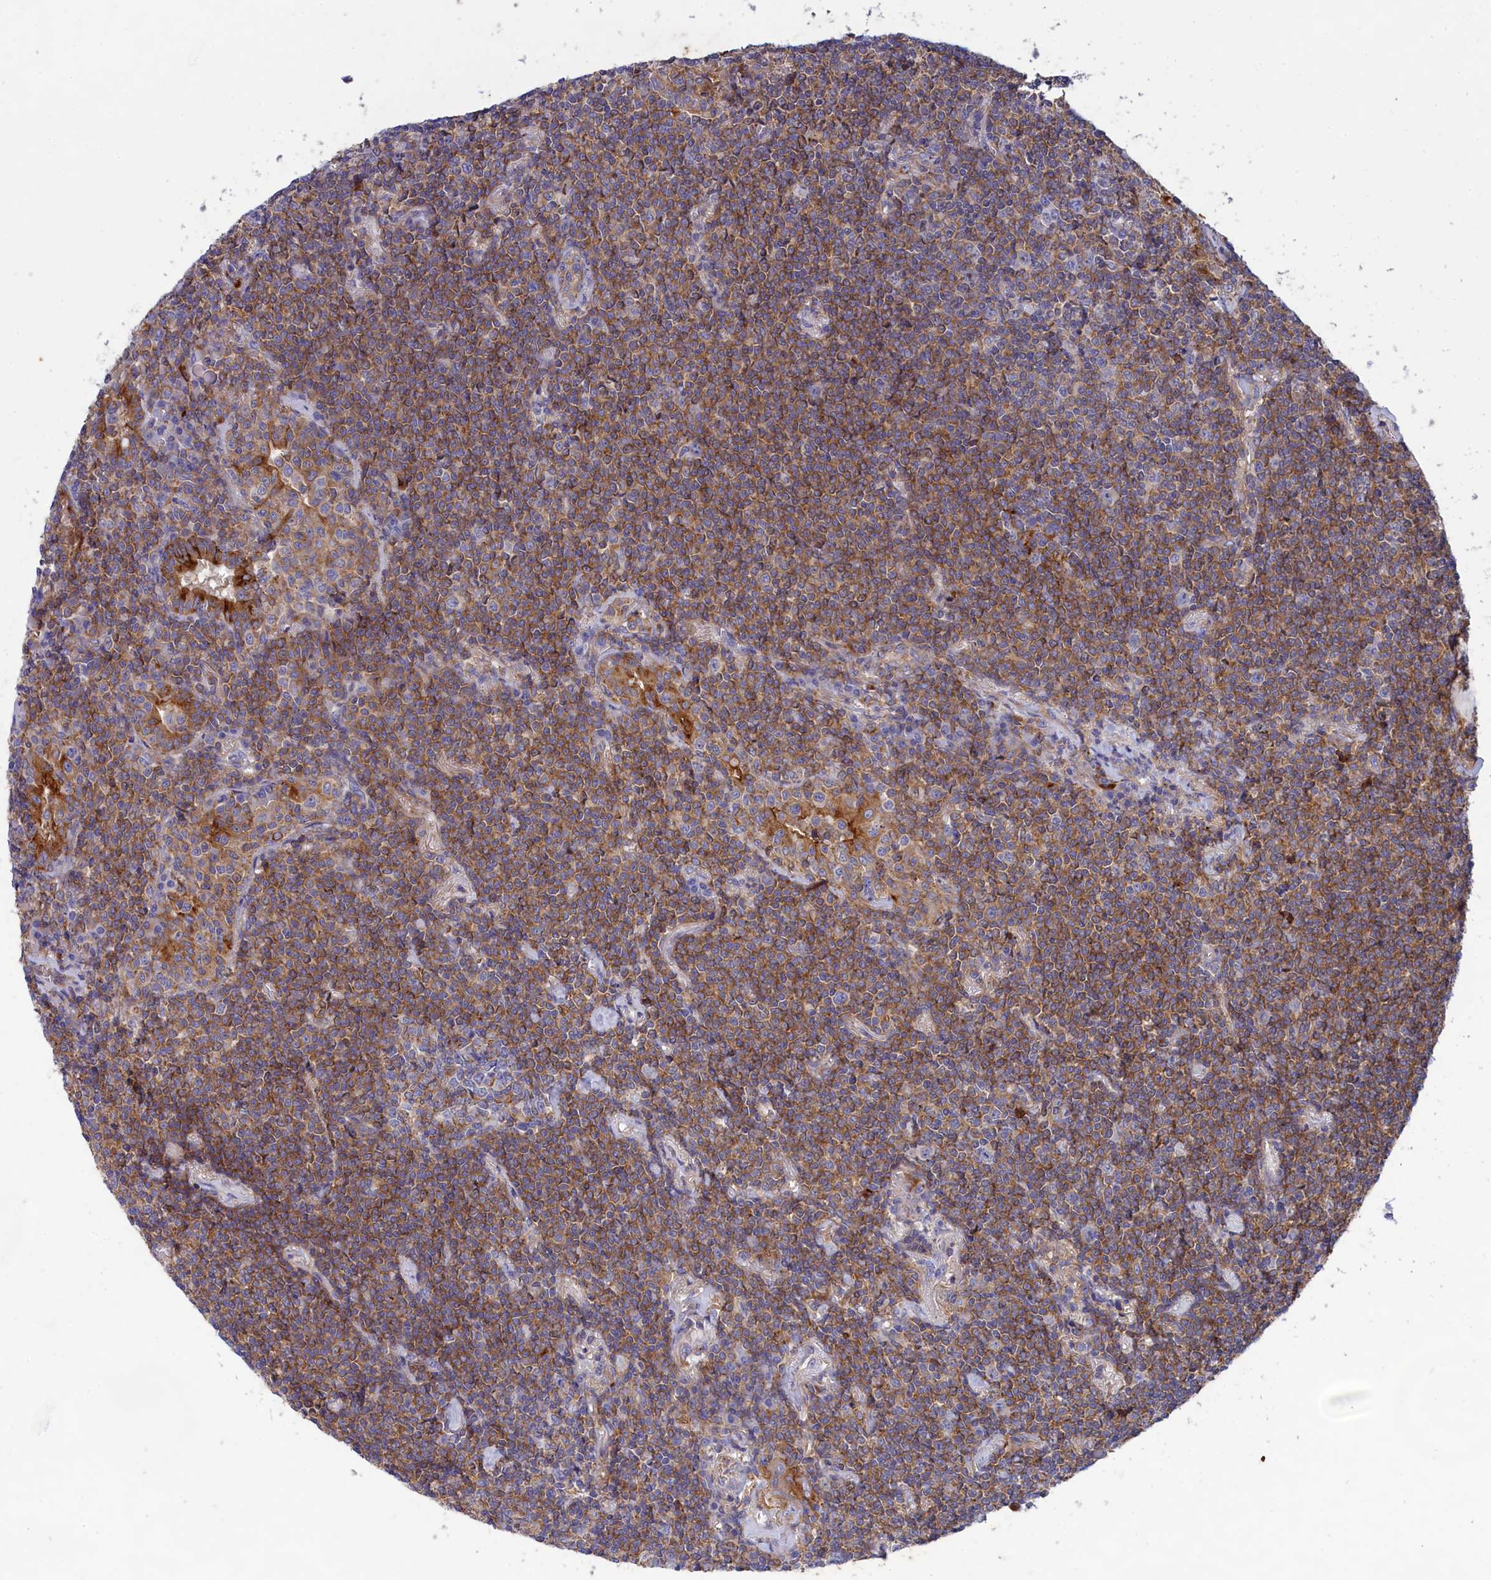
{"staining": {"intensity": "moderate", "quantity": ">75%", "location": "cytoplasmic/membranous"}, "tissue": "lymphoma", "cell_type": "Tumor cells", "image_type": "cancer", "snomed": [{"axis": "morphology", "description": "Malignant lymphoma, non-Hodgkin's type, Low grade"}, {"axis": "topography", "description": "Lung"}], "caption": "Brown immunohistochemical staining in human lymphoma reveals moderate cytoplasmic/membranous positivity in approximately >75% of tumor cells. The staining is performed using DAB (3,3'-diaminobenzidine) brown chromogen to label protein expression. The nuclei are counter-stained blue using hematoxylin.", "gene": "SCAMP4", "patient": {"sex": "female", "age": 71}}